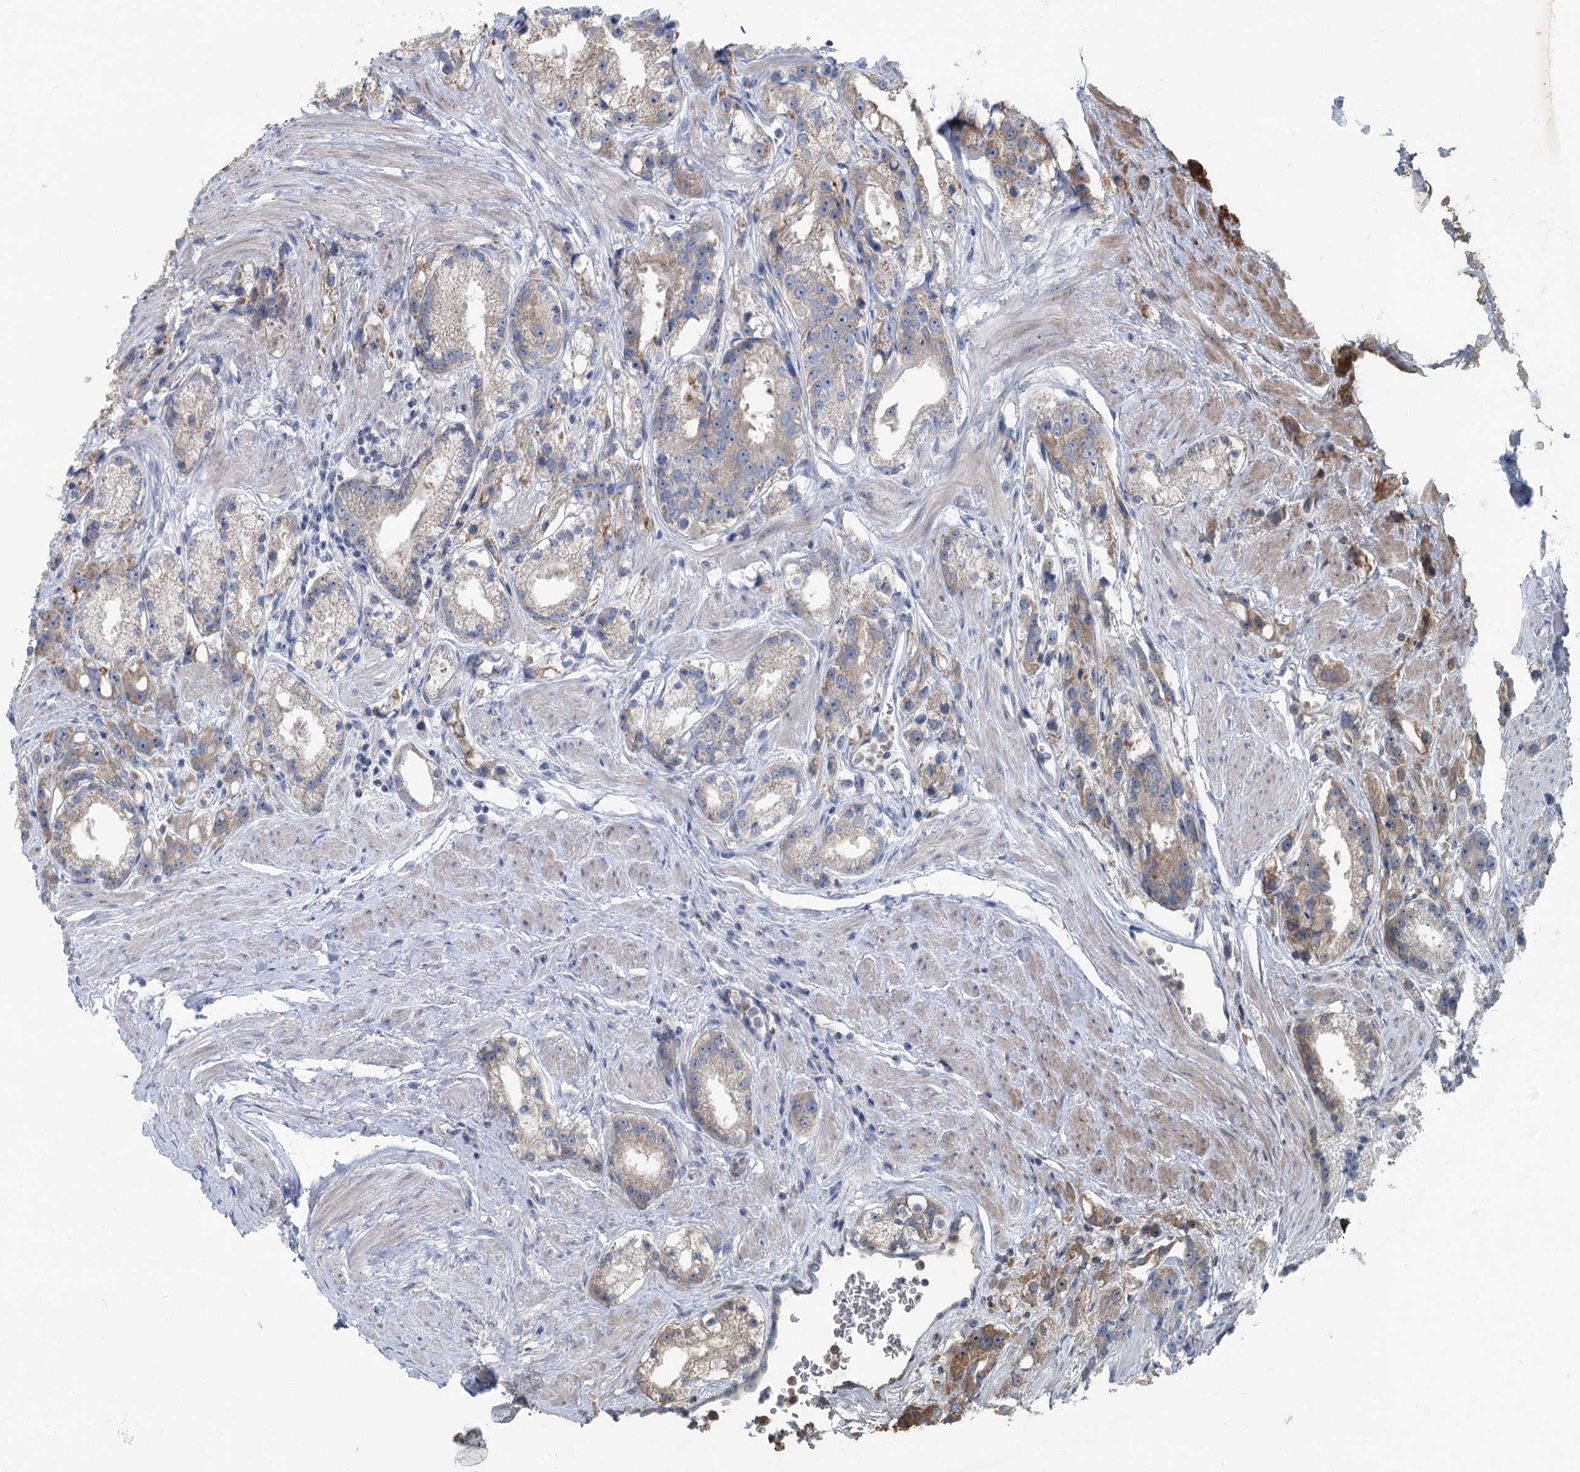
{"staining": {"intensity": "moderate", "quantity": "25%-75%", "location": "cytoplasmic/membranous"}, "tissue": "prostate cancer", "cell_type": "Tumor cells", "image_type": "cancer", "snomed": [{"axis": "morphology", "description": "Adenocarcinoma, NOS"}, {"axis": "topography", "description": "Prostate"}], "caption": "Moderate cytoplasmic/membranous staining is appreciated in approximately 25%-75% of tumor cells in adenocarcinoma (prostate).", "gene": "MARK2", "patient": {"sex": "male", "age": 79}}